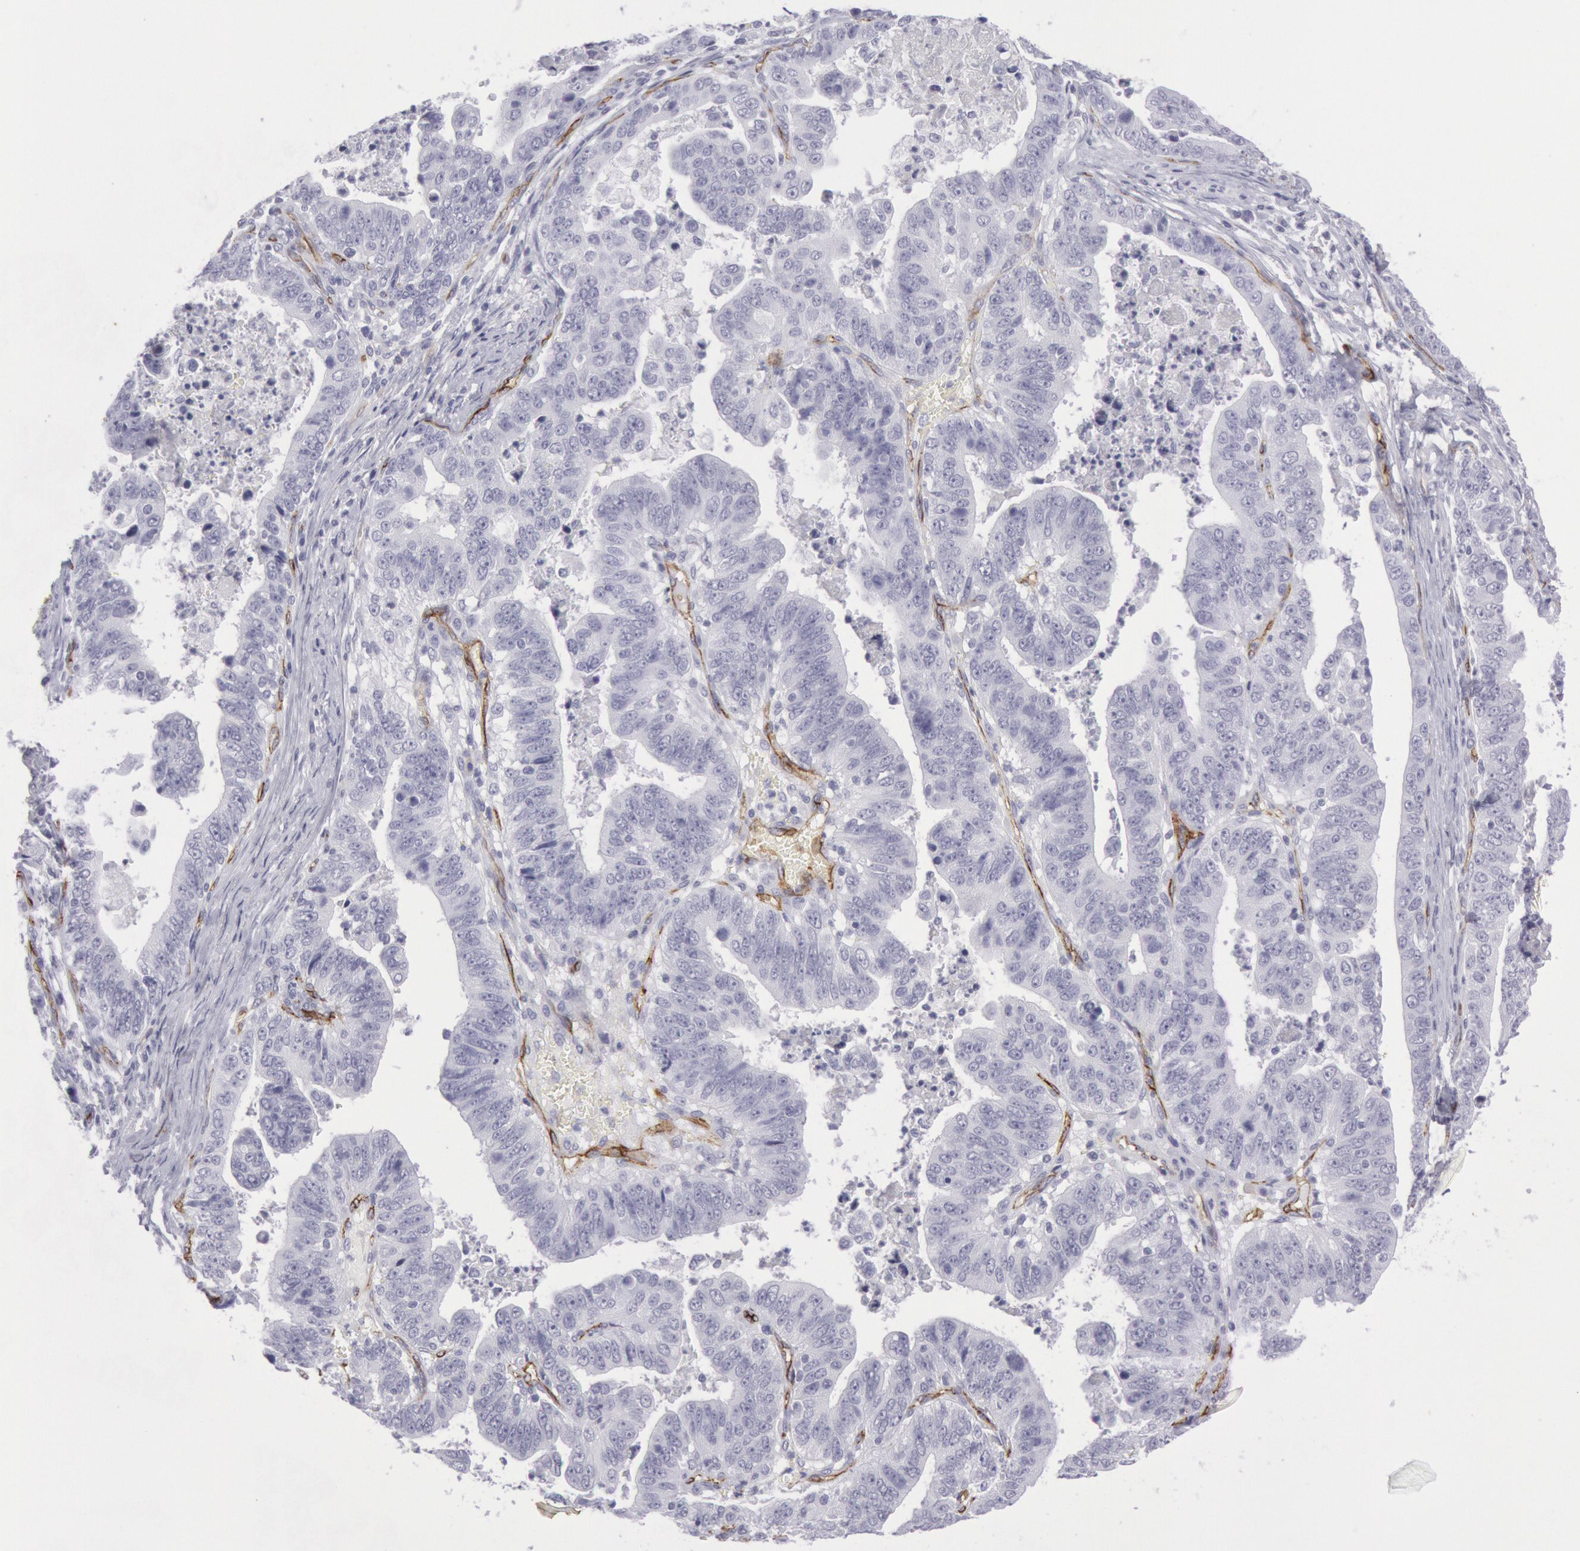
{"staining": {"intensity": "negative", "quantity": "none", "location": "none"}, "tissue": "stomach cancer", "cell_type": "Tumor cells", "image_type": "cancer", "snomed": [{"axis": "morphology", "description": "Adenocarcinoma, NOS"}, {"axis": "topography", "description": "Stomach, upper"}], "caption": "Tumor cells are negative for protein expression in human stomach cancer (adenocarcinoma).", "gene": "CDH13", "patient": {"sex": "female", "age": 50}}